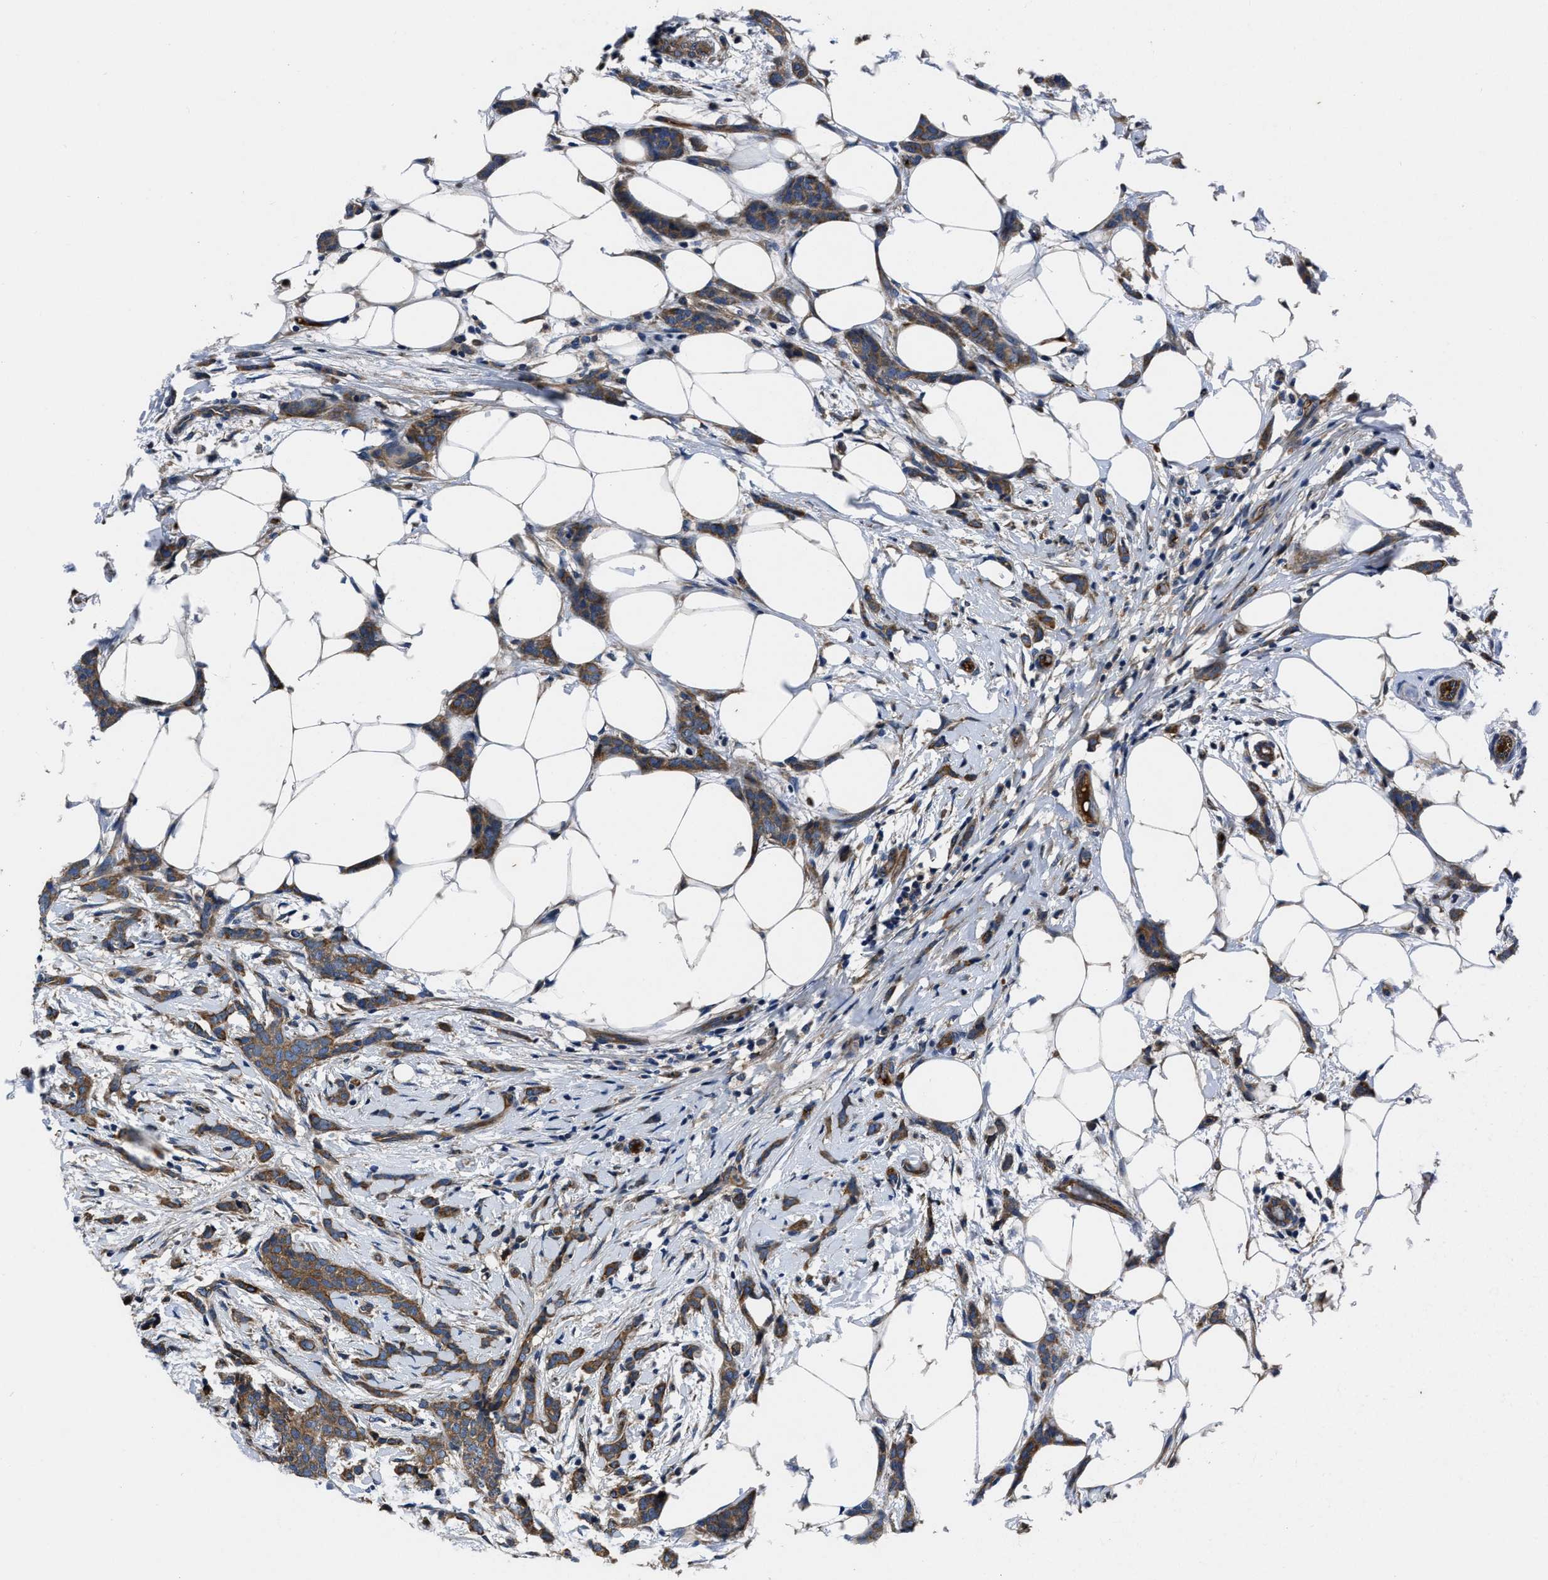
{"staining": {"intensity": "moderate", "quantity": ">75%", "location": "cytoplasmic/membranous"}, "tissue": "breast cancer", "cell_type": "Tumor cells", "image_type": "cancer", "snomed": [{"axis": "morphology", "description": "Lobular carcinoma"}, {"axis": "topography", "description": "Skin"}, {"axis": "topography", "description": "Breast"}], "caption": "Immunohistochemical staining of human breast cancer shows medium levels of moderate cytoplasmic/membranous protein expression in approximately >75% of tumor cells.", "gene": "ERC1", "patient": {"sex": "female", "age": 46}}